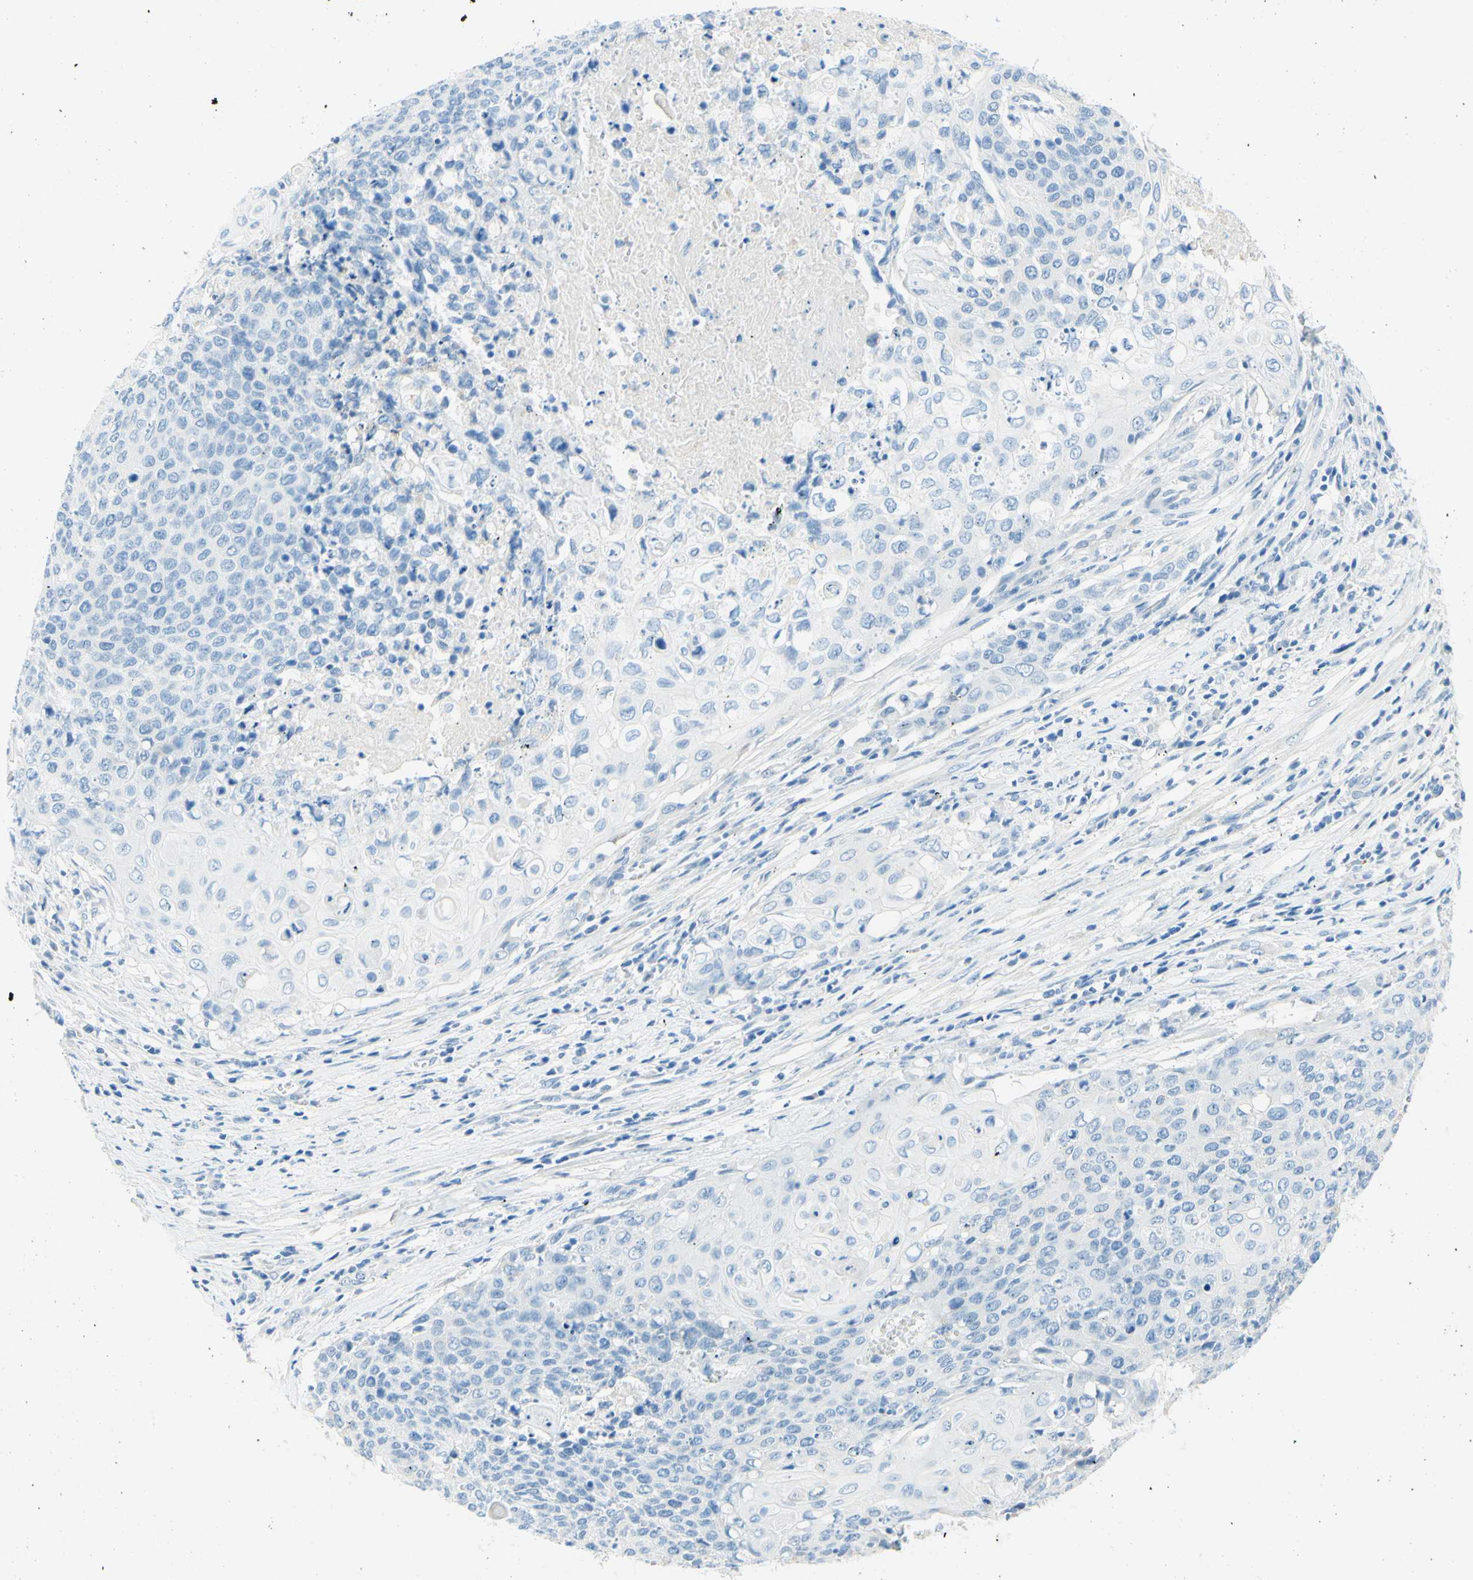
{"staining": {"intensity": "negative", "quantity": "none", "location": "none"}, "tissue": "cervical cancer", "cell_type": "Tumor cells", "image_type": "cancer", "snomed": [{"axis": "morphology", "description": "Squamous cell carcinoma, NOS"}, {"axis": "topography", "description": "Cervix"}], "caption": "An IHC photomicrograph of cervical cancer is shown. There is no staining in tumor cells of cervical cancer. The staining is performed using DAB (3,3'-diaminobenzidine) brown chromogen with nuclei counter-stained in using hematoxylin.", "gene": "PASD1", "patient": {"sex": "female", "age": 39}}